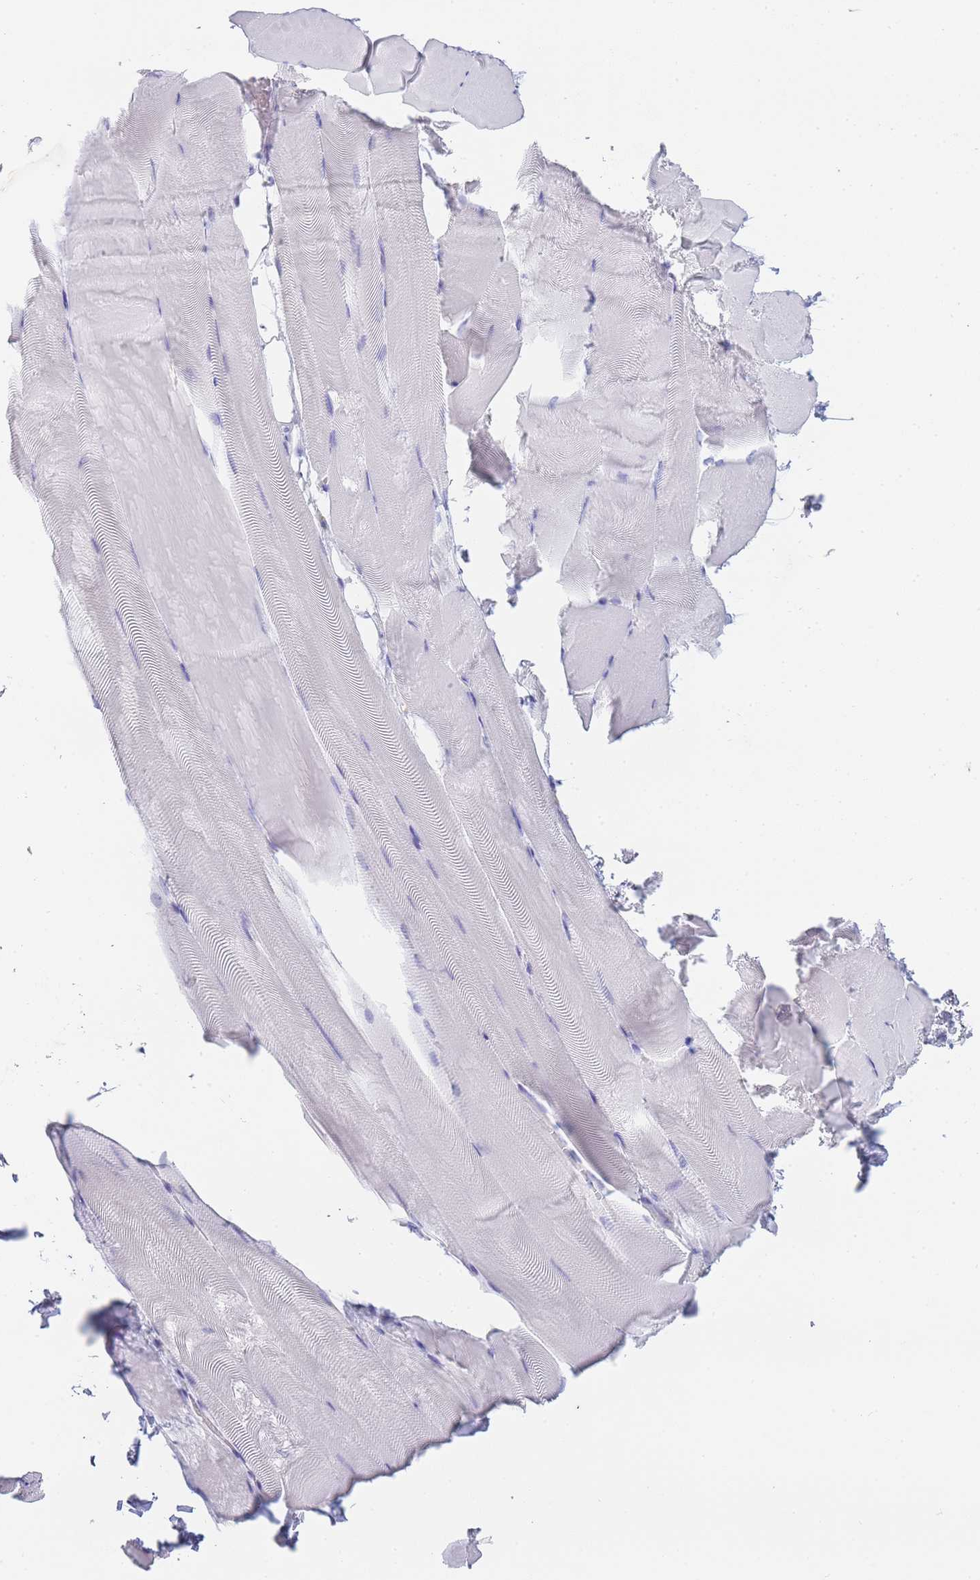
{"staining": {"intensity": "negative", "quantity": "none", "location": "none"}, "tissue": "skeletal muscle", "cell_type": "Myocytes", "image_type": "normal", "snomed": [{"axis": "morphology", "description": "Normal tissue, NOS"}, {"axis": "topography", "description": "Skeletal muscle"}], "caption": "This is an immunohistochemistry micrograph of normal human skeletal muscle. There is no staining in myocytes.", "gene": "GAA", "patient": {"sex": "female", "age": 64}}